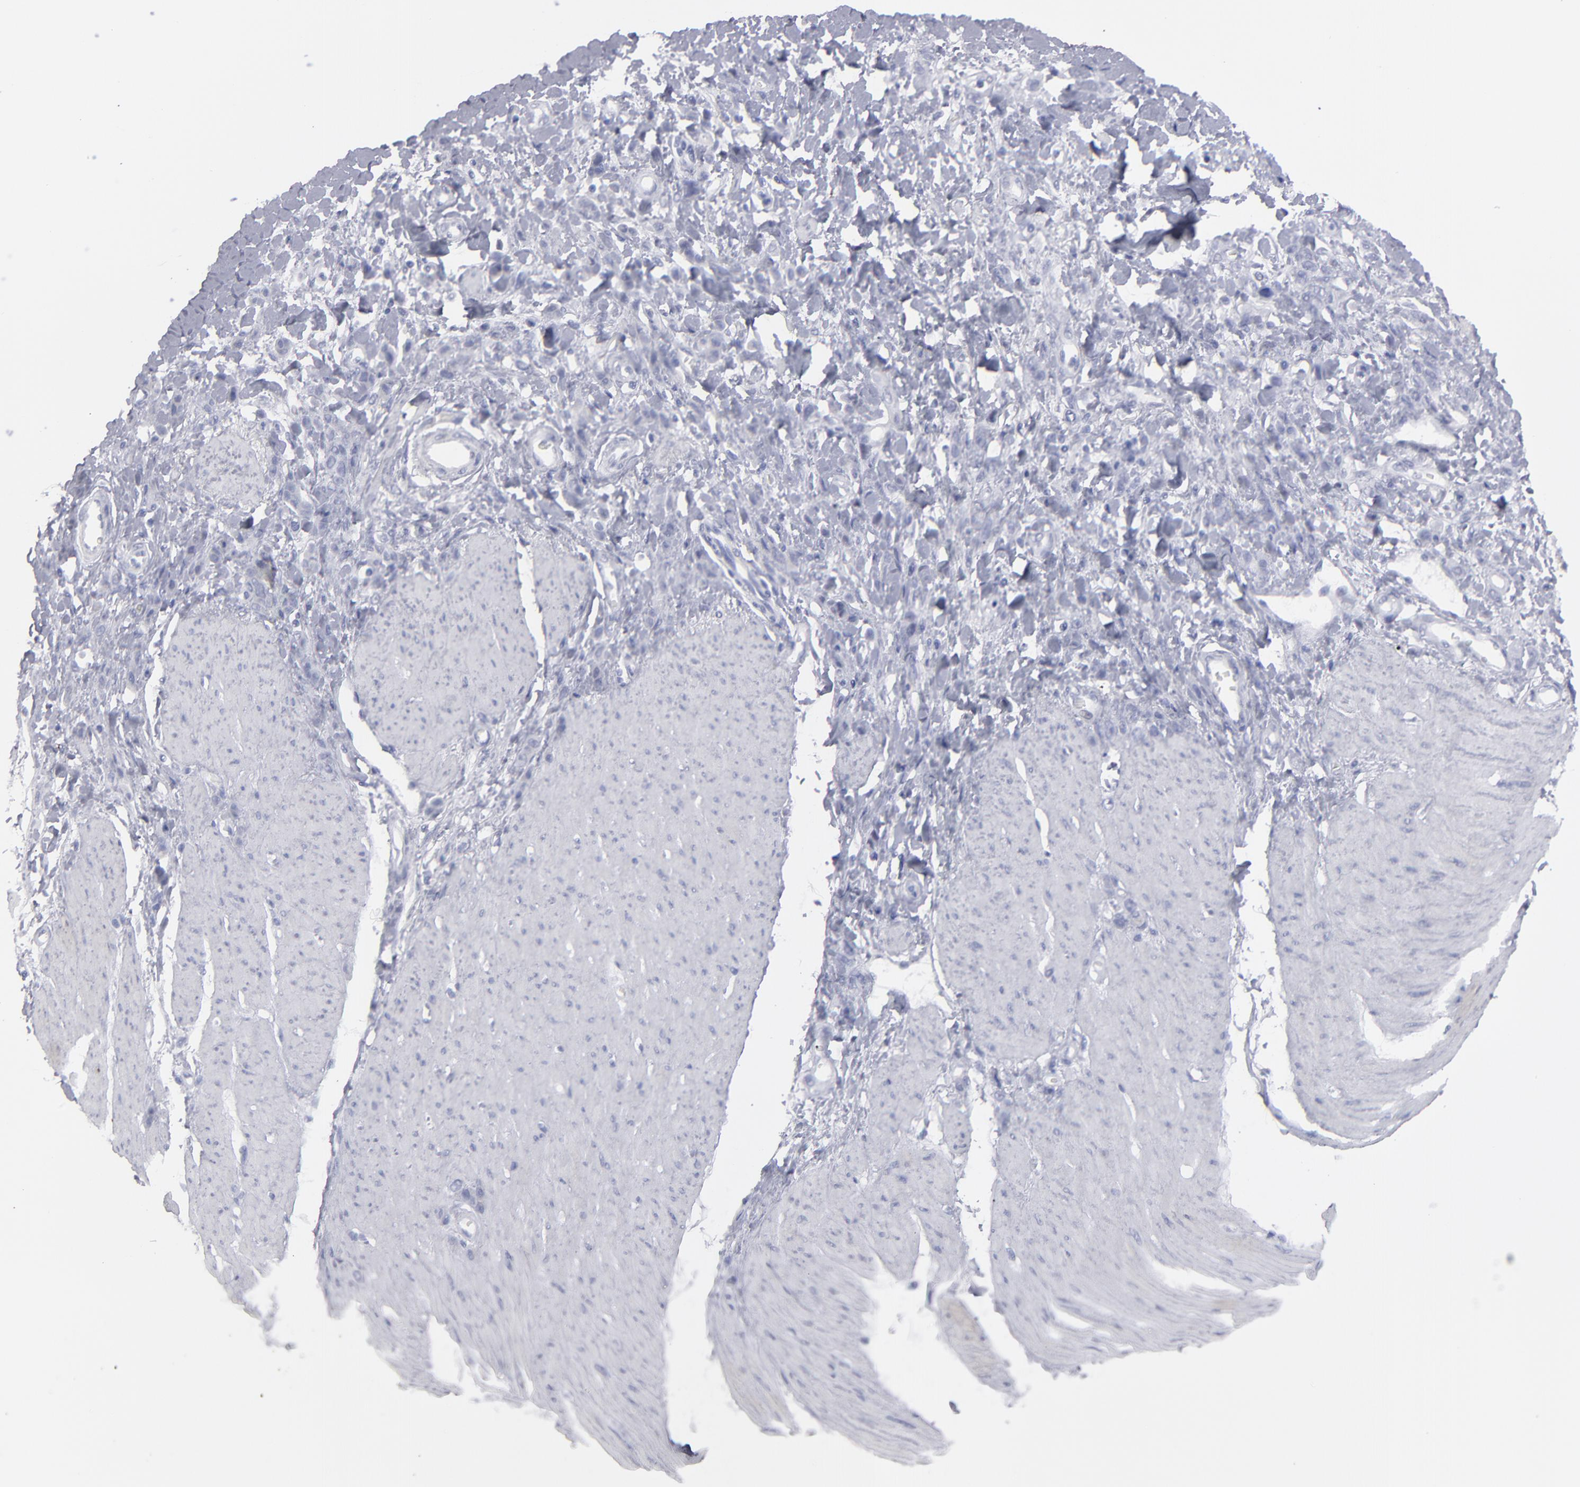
{"staining": {"intensity": "negative", "quantity": "none", "location": "none"}, "tissue": "stomach cancer", "cell_type": "Tumor cells", "image_type": "cancer", "snomed": [{"axis": "morphology", "description": "Normal tissue, NOS"}, {"axis": "morphology", "description": "Adenocarcinoma, NOS"}, {"axis": "topography", "description": "Stomach"}], "caption": "Image shows no significant protein staining in tumor cells of stomach cancer. (DAB IHC, high magnification).", "gene": "ALDOB", "patient": {"sex": "male", "age": 82}}